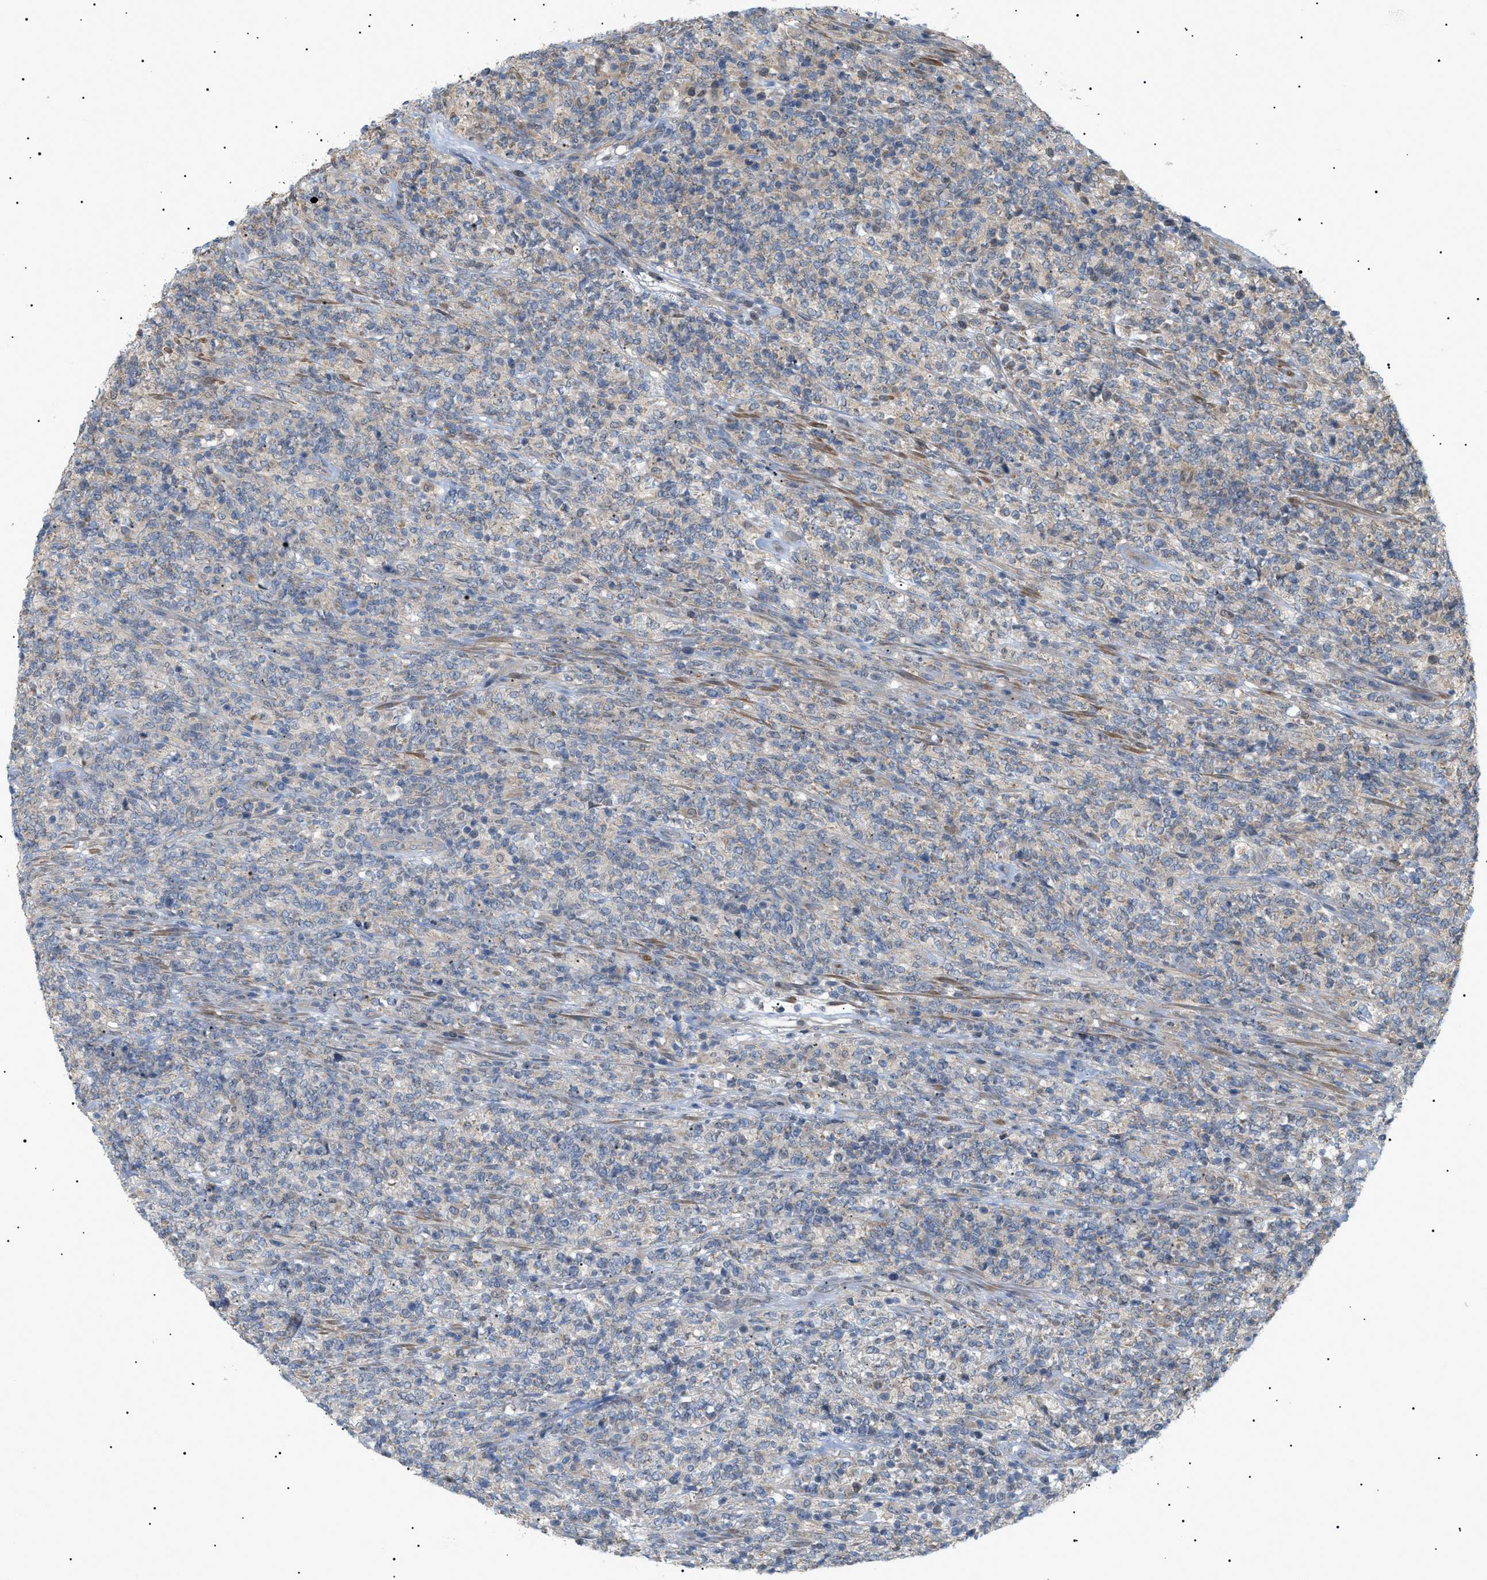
{"staining": {"intensity": "weak", "quantity": "<25%", "location": "cytoplasmic/membranous"}, "tissue": "lymphoma", "cell_type": "Tumor cells", "image_type": "cancer", "snomed": [{"axis": "morphology", "description": "Malignant lymphoma, non-Hodgkin's type, High grade"}, {"axis": "topography", "description": "Soft tissue"}], "caption": "This is an immunohistochemistry (IHC) image of lymphoma. There is no expression in tumor cells.", "gene": "IRS2", "patient": {"sex": "male", "age": 18}}